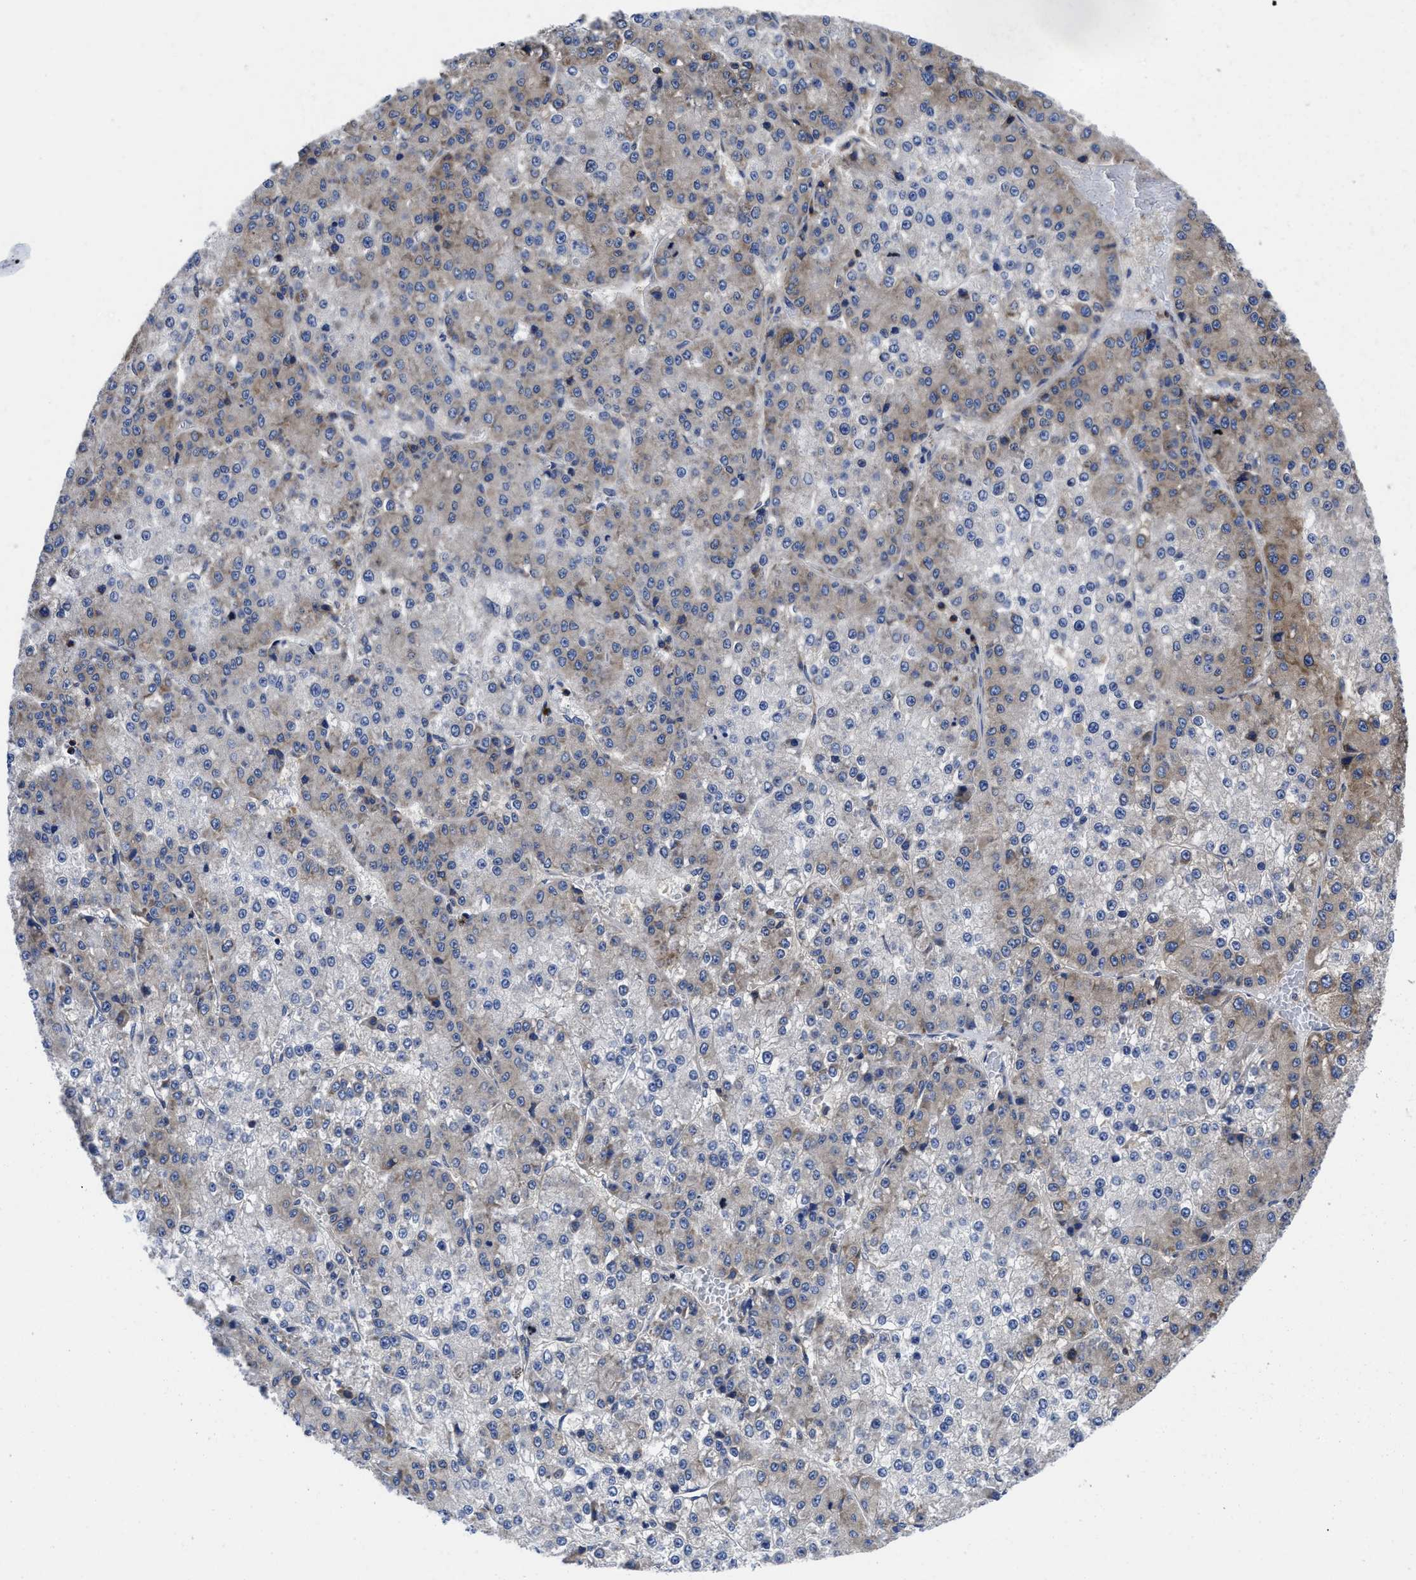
{"staining": {"intensity": "weak", "quantity": "<25%", "location": "cytoplasmic/membranous"}, "tissue": "liver cancer", "cell_type": "Tumor cells", "image_type": "cancer", "snomed": [{"axis": "morphology", "description": "Carcinoma, Hepatocellular, NOS"}, {"axis": "topography", "description": "Liver"}], "caption": "An image of human liver hepatocellular carcinoma is negative for staining in tumor cells.", "gene": "YARS1", "patient": {"sex": "female", "age": 73}}